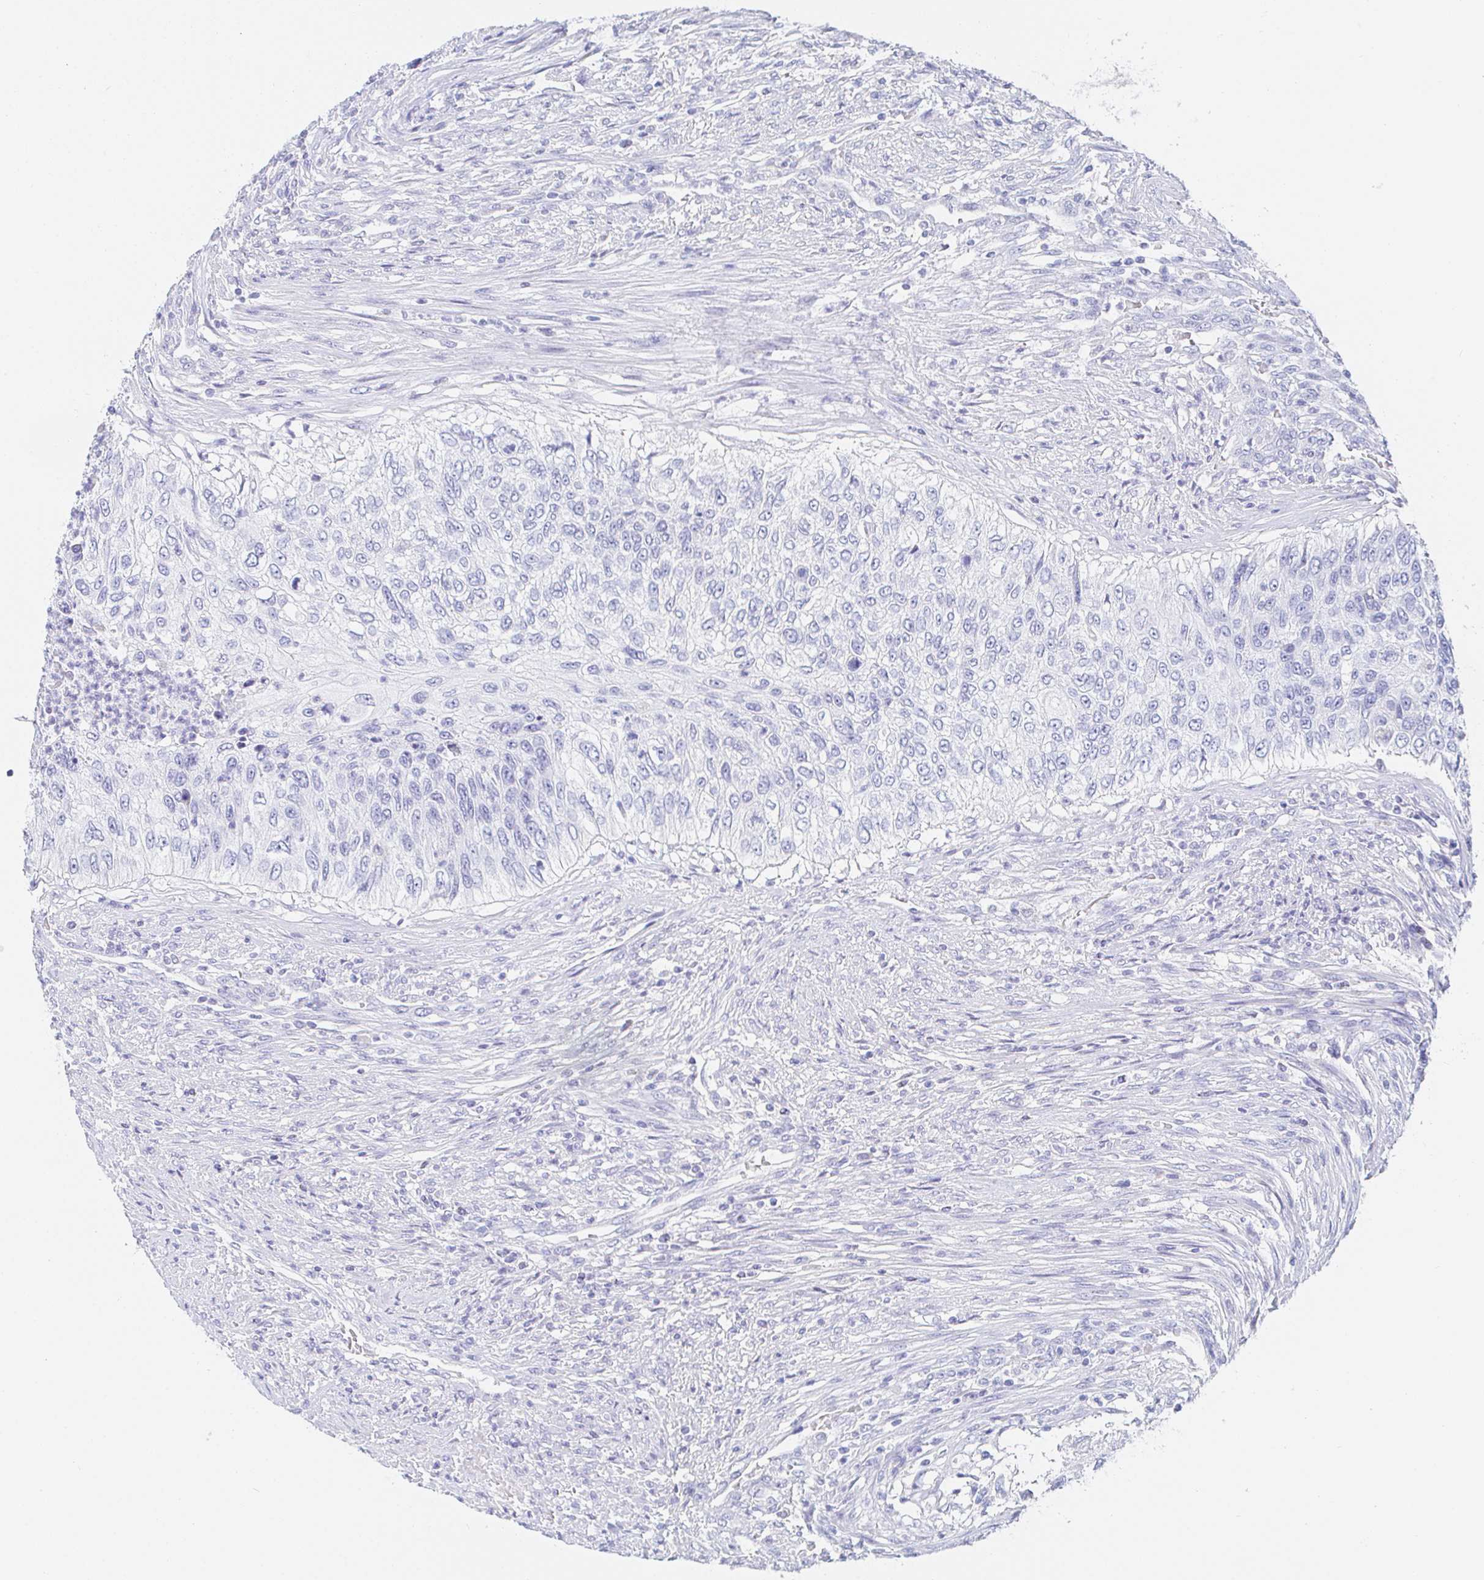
{"staining": {"intensity": "negative", "quantity": "none", "location": "none"}, "tissue": "urothelial cancer", "cell_type": "Tumor cells", "image_type": "cancer", "snomed": [{"axis": "morphology", "description": "Urothelial carcinoma, High grade"}, {"axis": "topography", "description": "Urinary bladder"}], "caption": "Tumor cells show no significant expression in urothelial cancer. (Brightfield microscopy of DAB IHC at high magnification).", "gene": "PDE6B", "patient": {"sex": "female", "age": 60}}